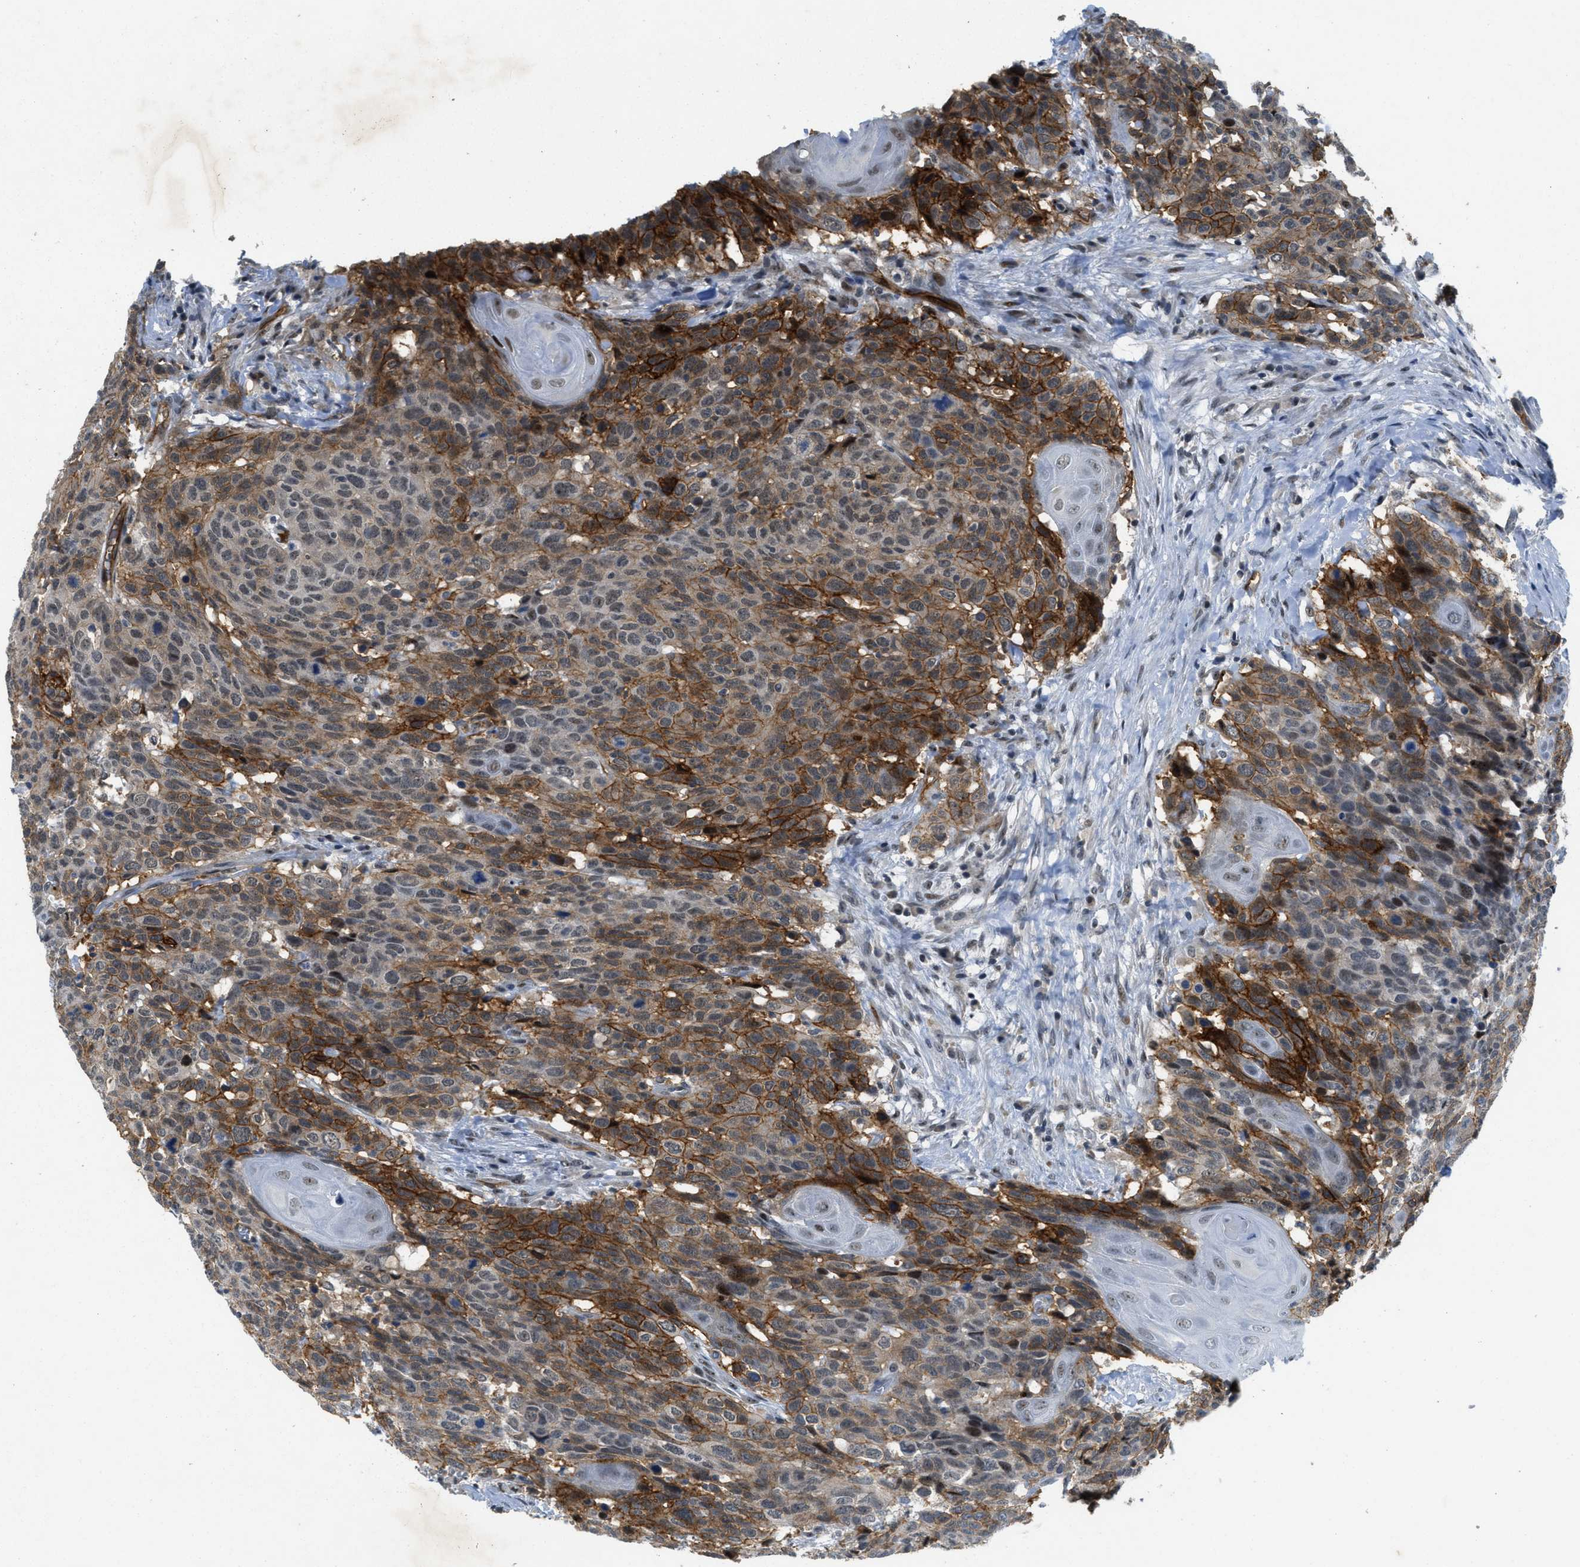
{"staining": {"intensity": "moderate", "quantity": "25%-75%", "location": "cytoplasmic/membranous"}, "tissue": "head and neck cancer", "cell_type": "Tumor cells", "image_type": "cancer", "snomed": [{"axis": "morphology", "description": "Squamous cell carcinoma, NOS"}, {"axis": "topography", "description": "Head-Neck"}], "caption": "Protein staining of head and neck cancer tissue exhibits moderate cytoplasmic/membranous expression in about 25%-75% of tumor cells.", "gene": "SLCO2A1", "patient": {"sex": "male", "age": 66}}